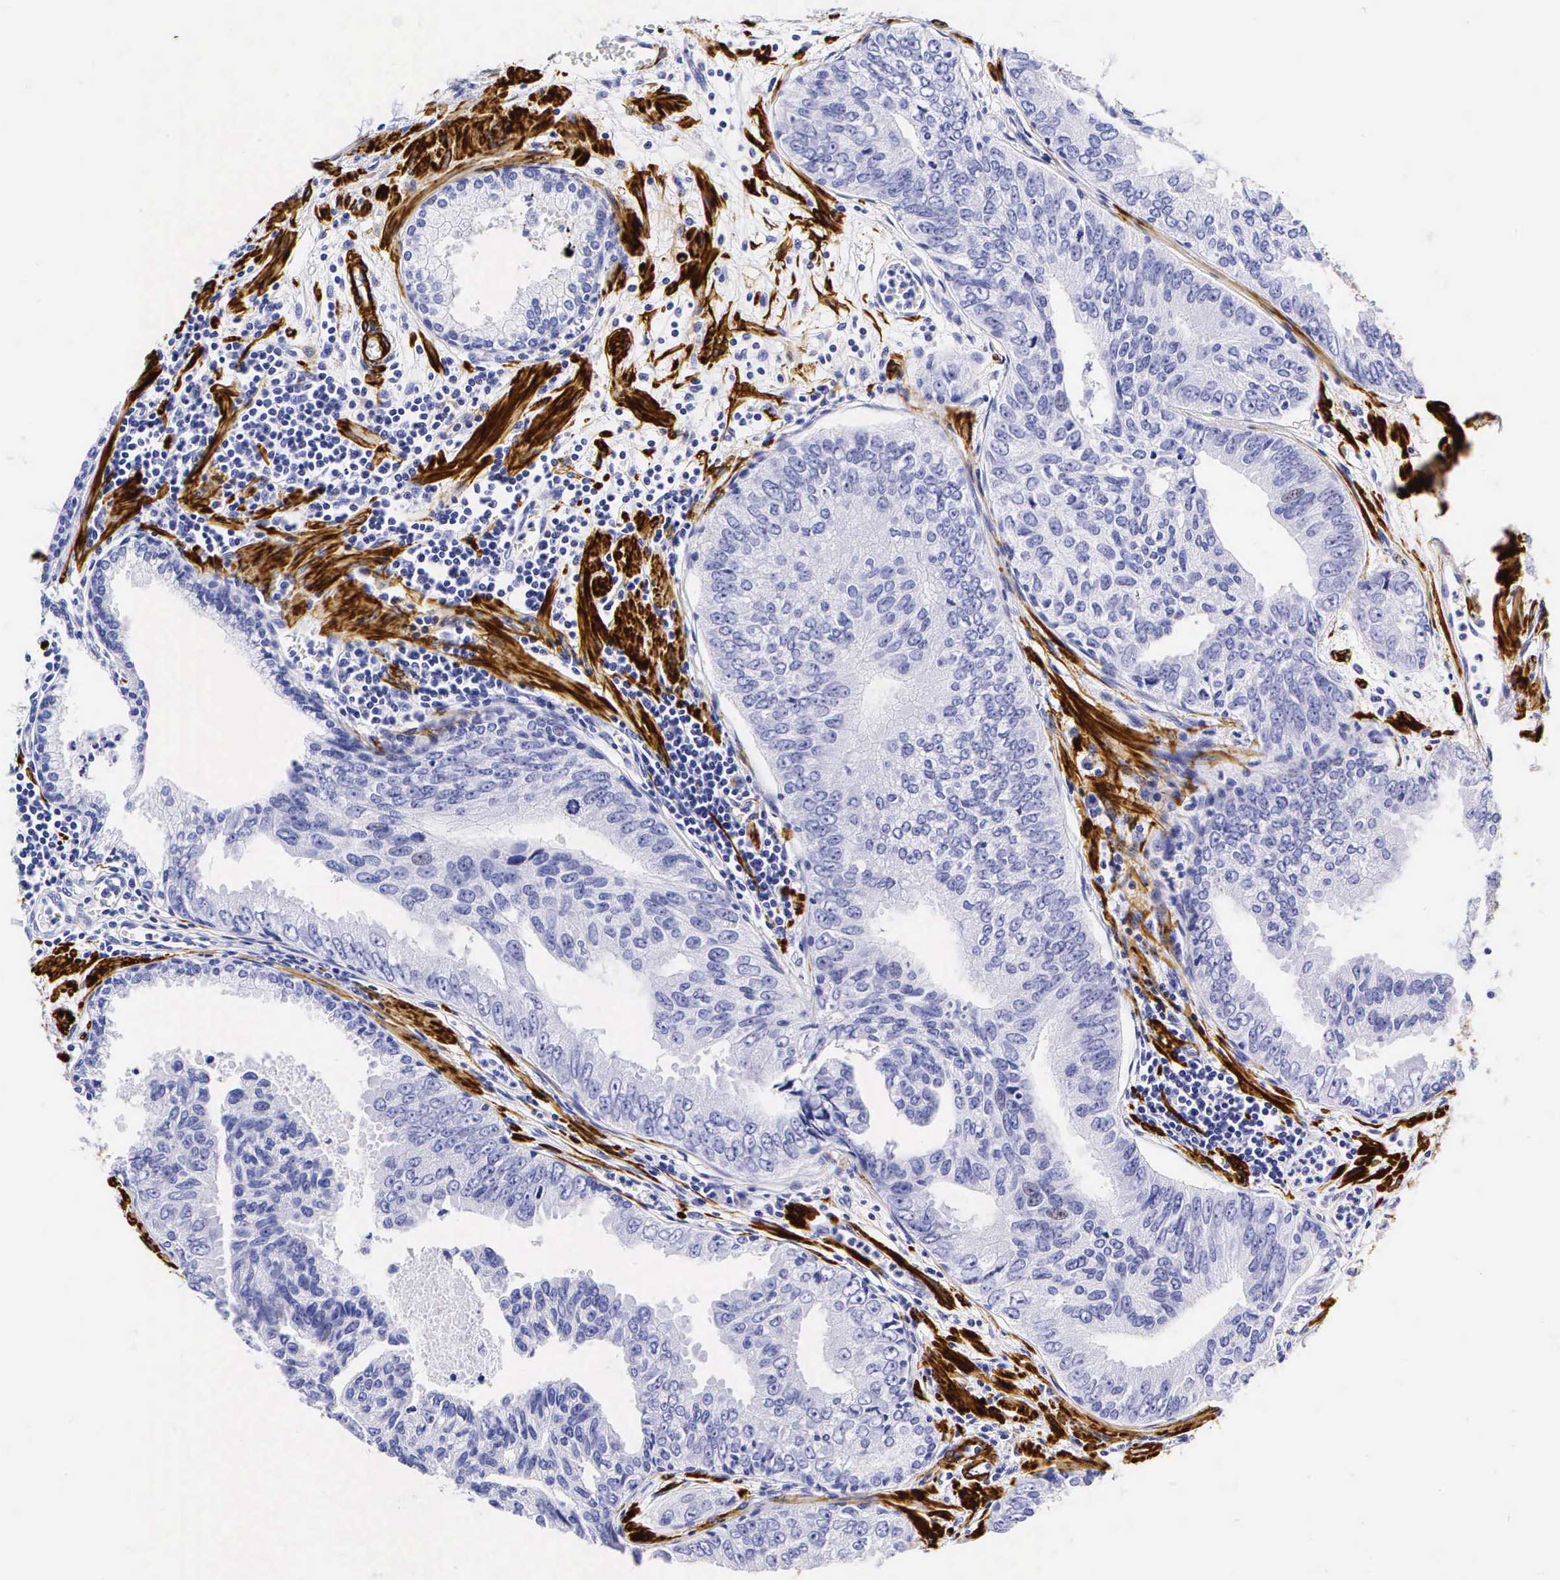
{"staining": {"intensity": "negative", "quantity": "none", "location": "none"}, "tissue": "prostate cancer", "cell_type": "Tumor cells", "image_type": "cancer", "snomed": [{"axis": "morphology", "description": "Adenocarcinoma, High grade"}, {"axis": "topography", "description": "Prostate"}], "caption": "Prostate cancer (adenocarcinoma (high-grade)) stained for a protein using immunohistochemistry (IHC) exhibits no staining tumor cells.", "gene": "CALD1", "patient": {"sex": "male", "age": 56}}